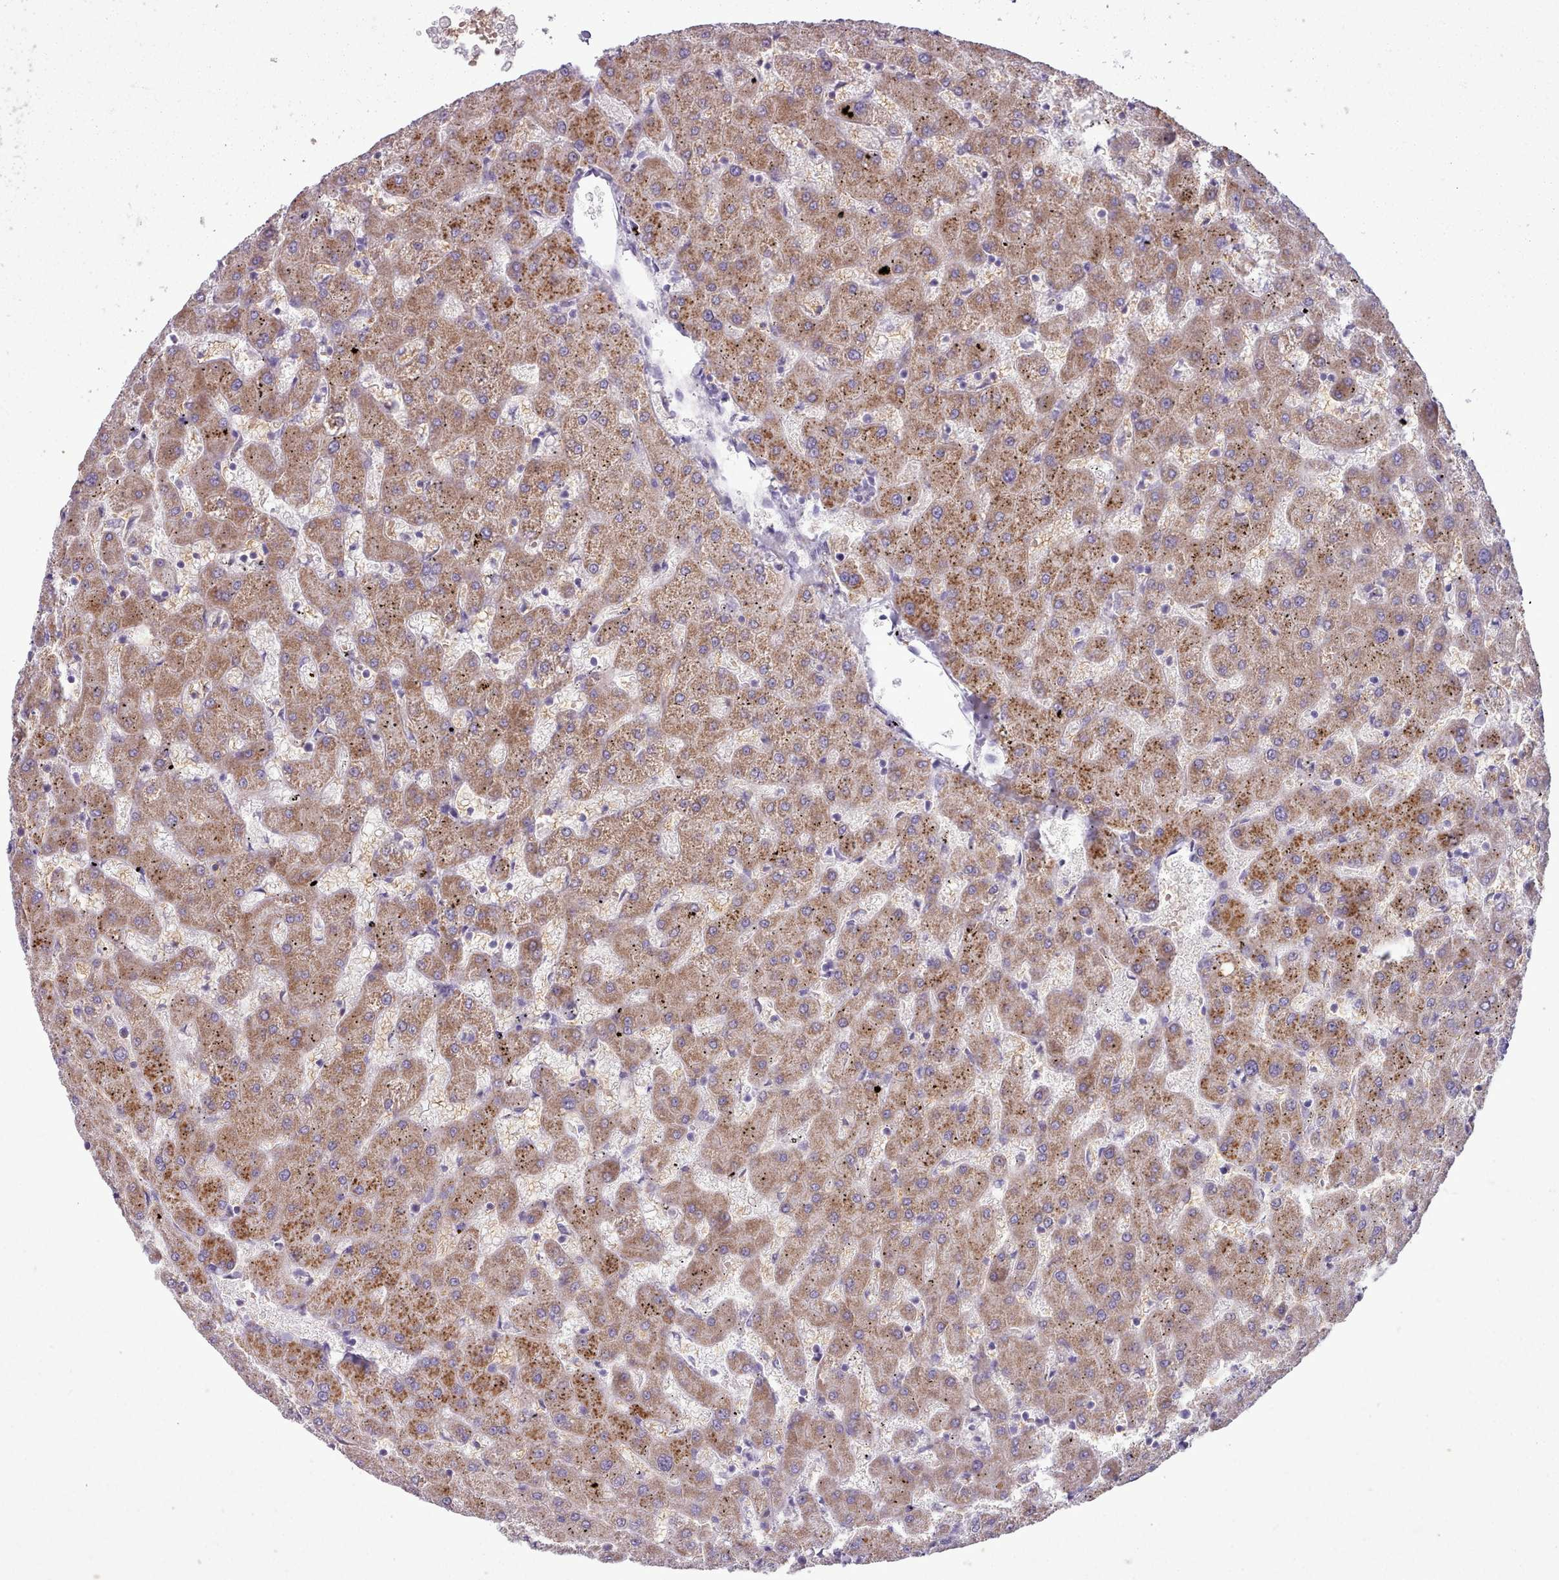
{"staining": {"intensity": "negative", "quantity": "none", "location": "none"}, "tissue": "liver", "cell_type": "Cholangiocytes", "image_type": "normal", "snomed": [{"axis": "morphology", "description": "Normal tissue, NOS"}, {"axis": "topography", "description": "Liver"}], "caption": "Immunohistochemistry (IHC) image of normal liver: liver stained with DAB shows no significant protein staining in cholangiocytes.", "gene": "AK4P3", "patient": {"sex": "female", "age": 63}}